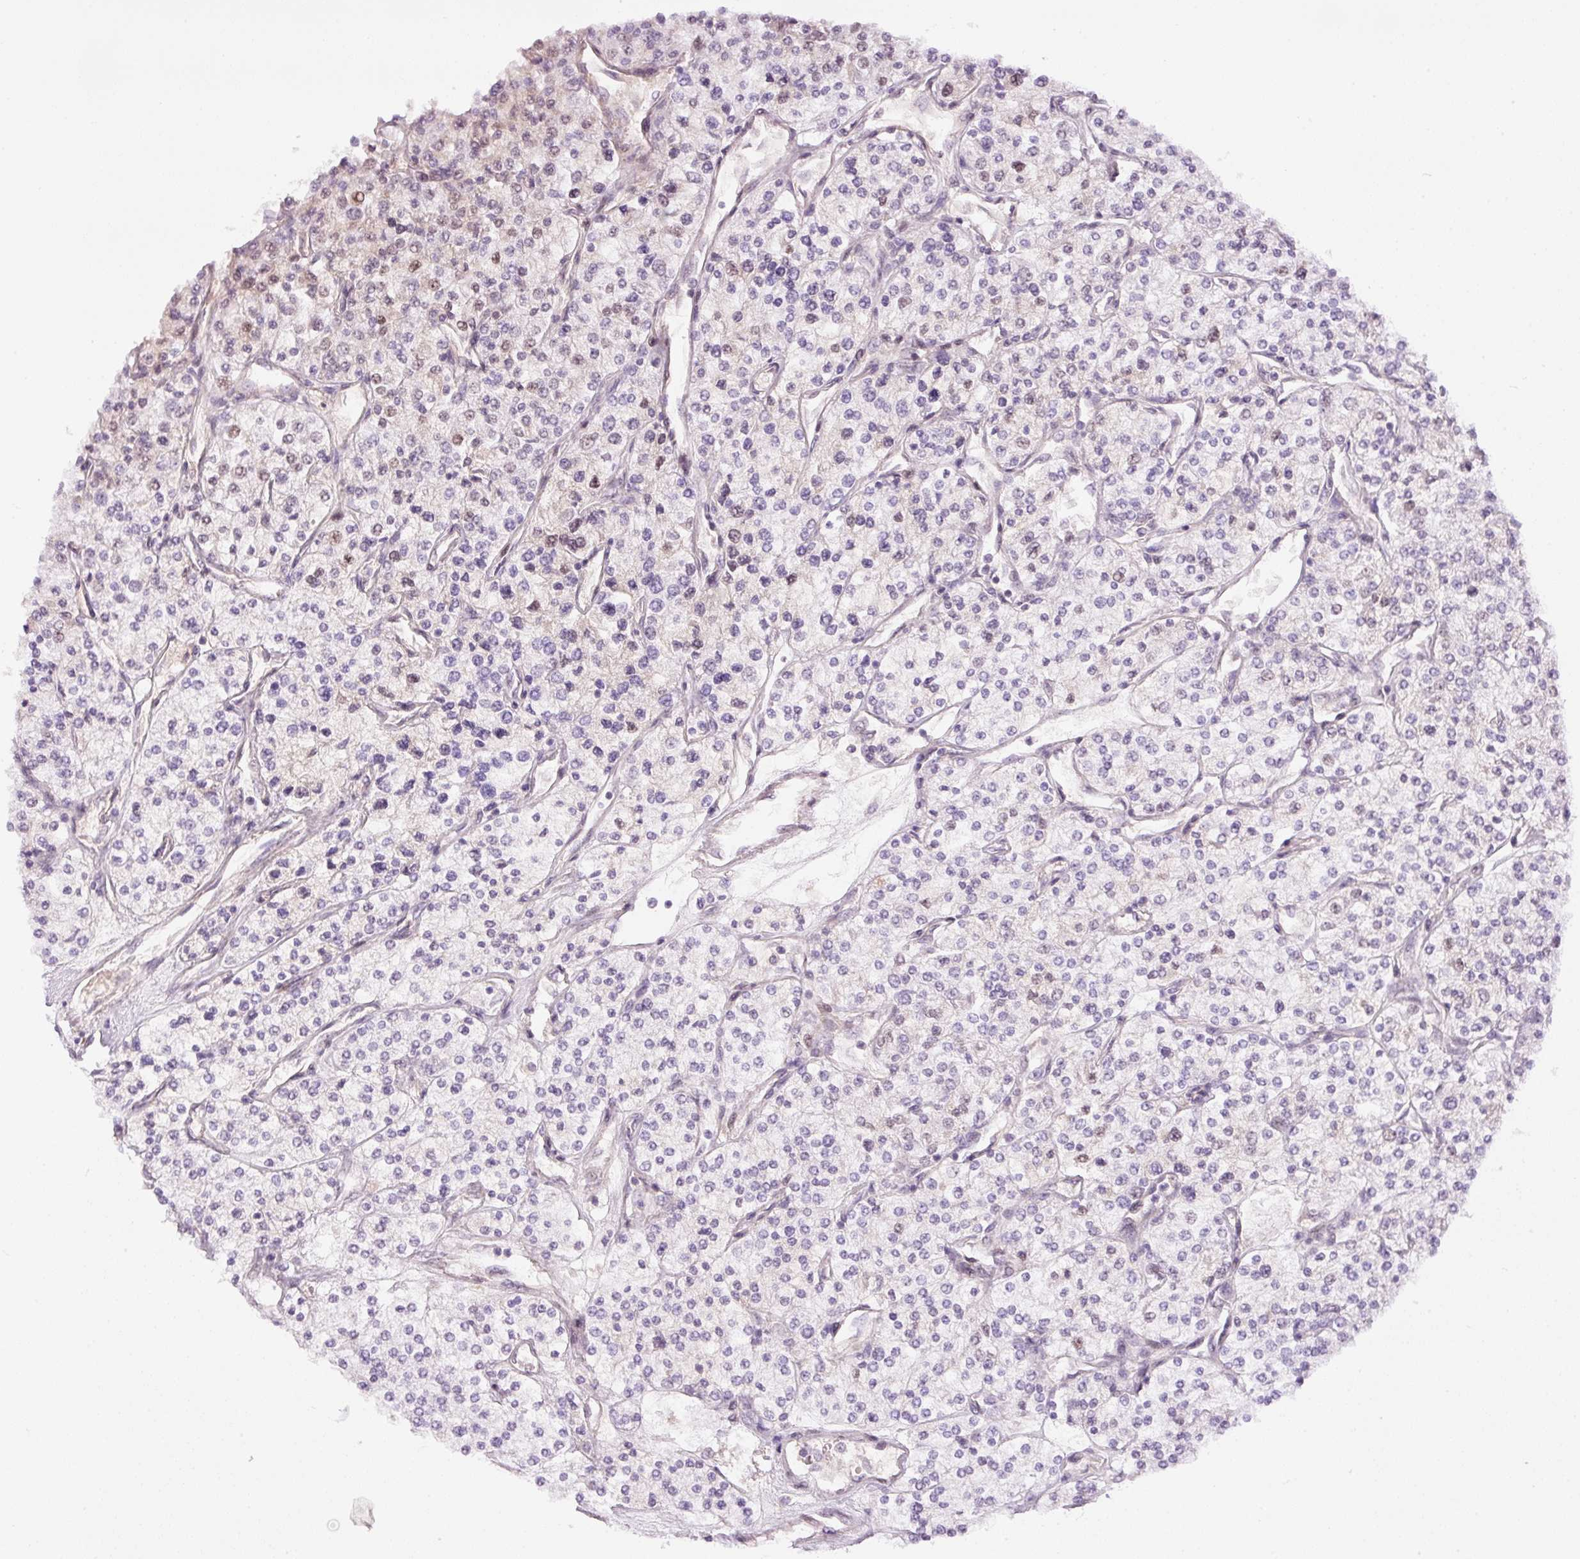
{"staining": {"intensity": "weak", "quantity": "<25%", "location": "nuclear"}, "tissue": "renal cancer", "cell_type": "Tumor cells", "image_type": "cancer", "snomed": [{"axis": "morphology", "description": "Adenocarcinoma, NOS"}, {"axis": "topography", "description": "Kidney"}], "caption": "This is an immunohistochemistry micrograph of human renal cancer. There is no expression in tumor cells.", "gene": "HNF1A", "patient": {"sex": "male", "age": 80}}